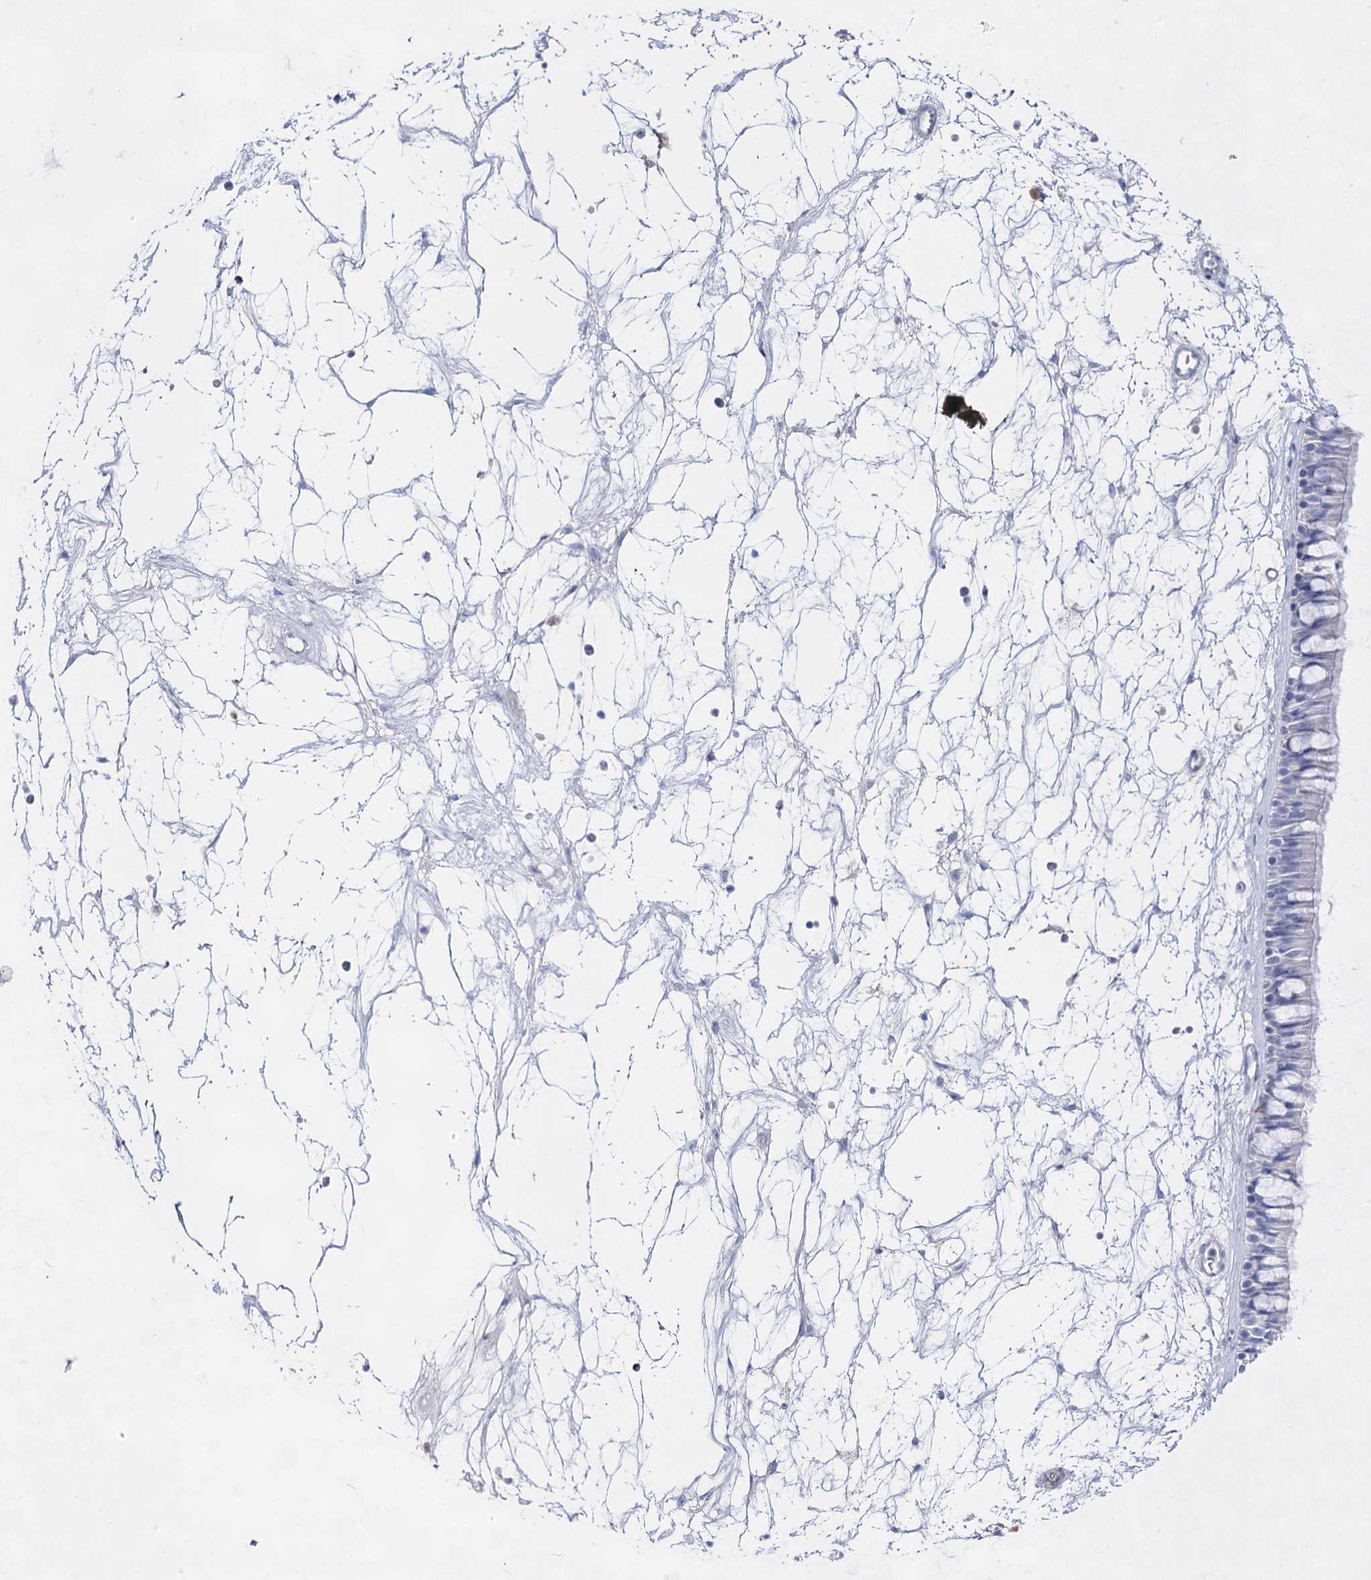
{"staining": {"intensity": "negative", "quantity": "none", "location": "none"}, "tissue": "nasopharynx", "cell_type": "Respiratory epithelial cells", "image_type": "normal", "snomed": [{"axis": "morphology", "description": "Normal tissue, NOS"}, {"axis": "topography", "description": "Nasopharynx"}], "caption": "Respiratory epithelial cells are negative for brown protein staining in normal nasopharynx. (DAB (3,3'-diaminobenzidine) IHC, high magnification).", "gene": "ACRV1", "patient": {"sex": "male", "age": 64}}